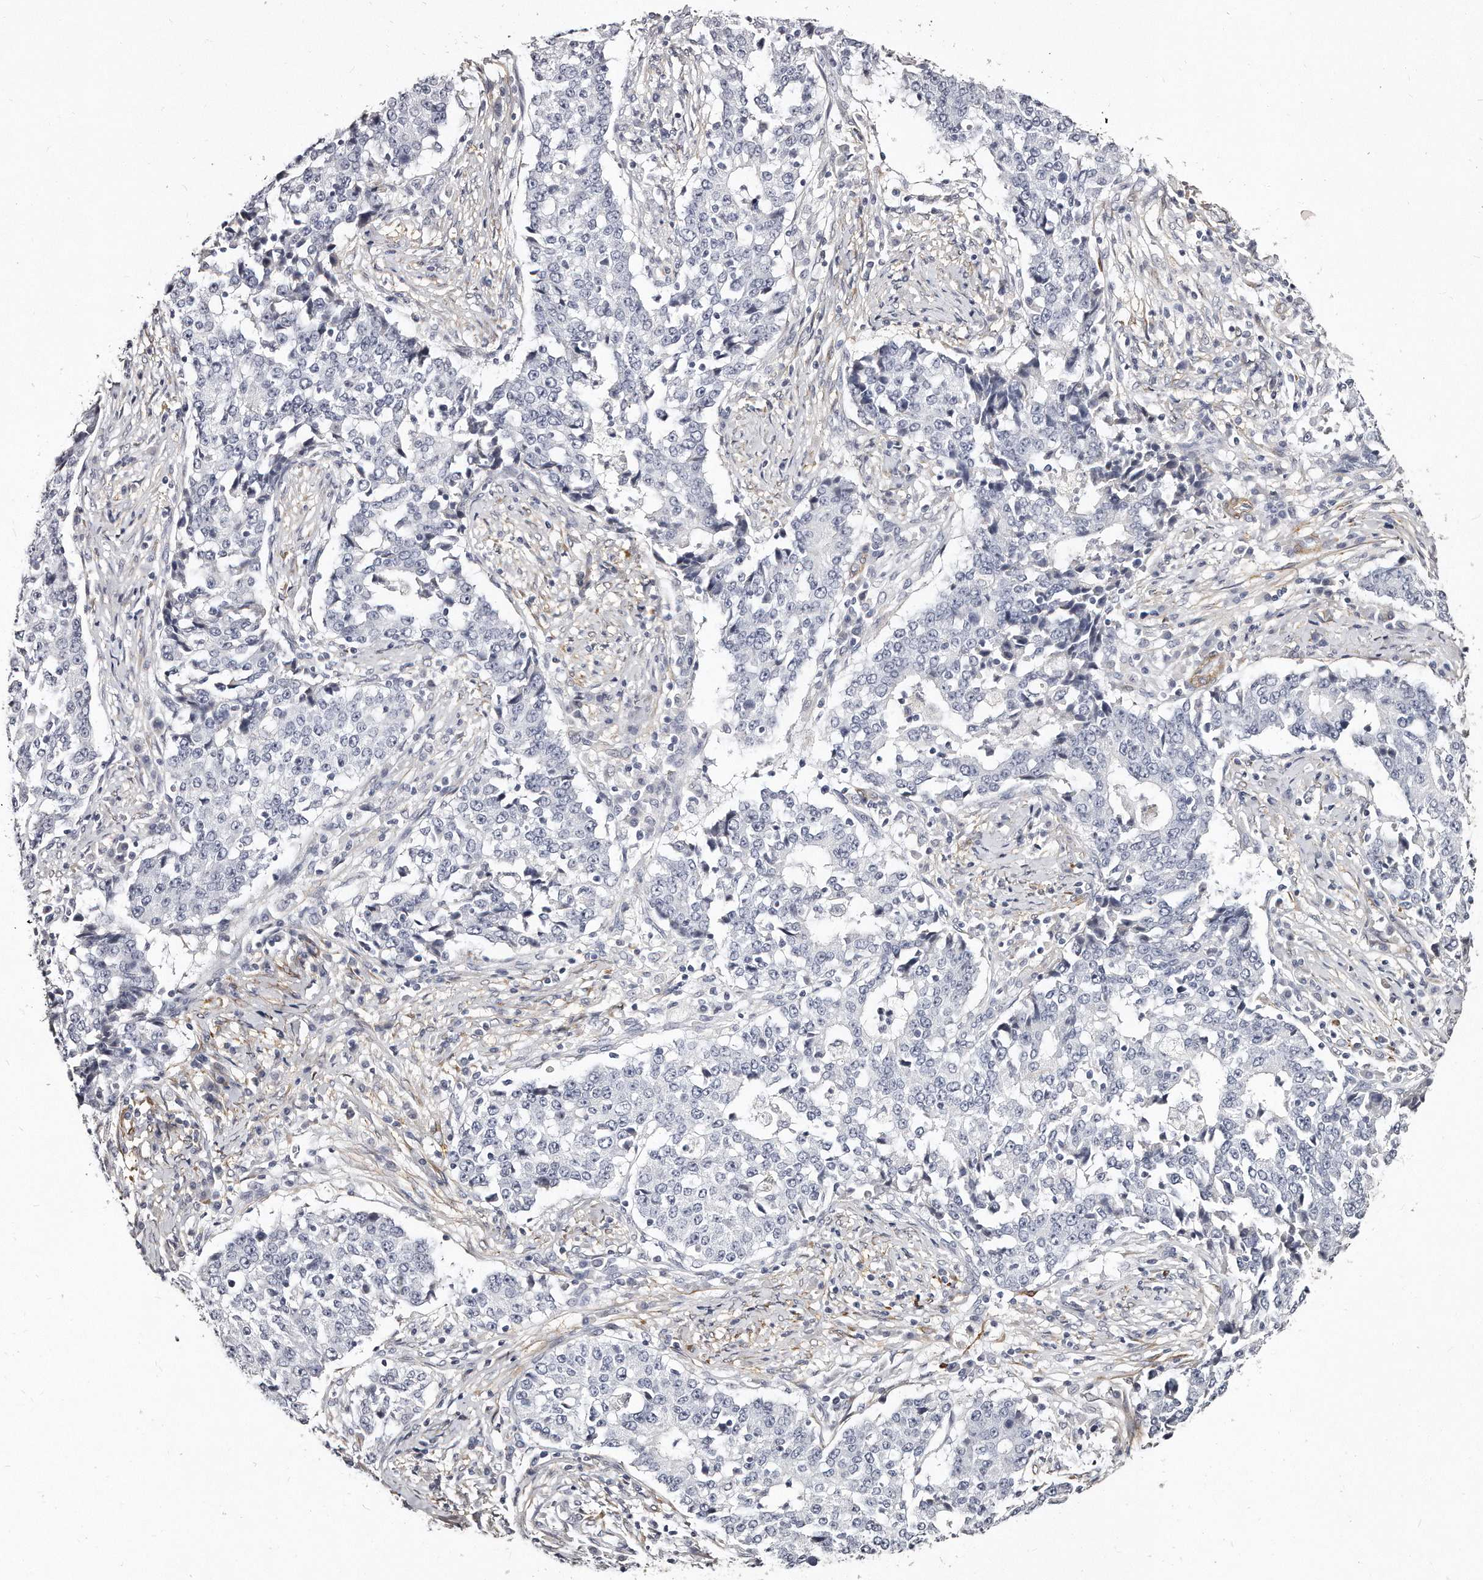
{"staining": {"intensity": "negative", "quantity": "none", "location": "none"}, "tissue": "stomach cancer", "cell_type": "Tumor cells", "image_type": "cancer", "snomed": [{"axis": "morphology", "description": "Adenocarcinoma, NOS"}, {"axis": "topography", "description": "Stomach"}], "caption": "This is an immunohistochemistry (IHC) photomicrograph of adenocarcinoma (stomach). There is no expression in tumor cells.", "gene": "LMOD1", "patient": {"sex": "male", "age": 59}}